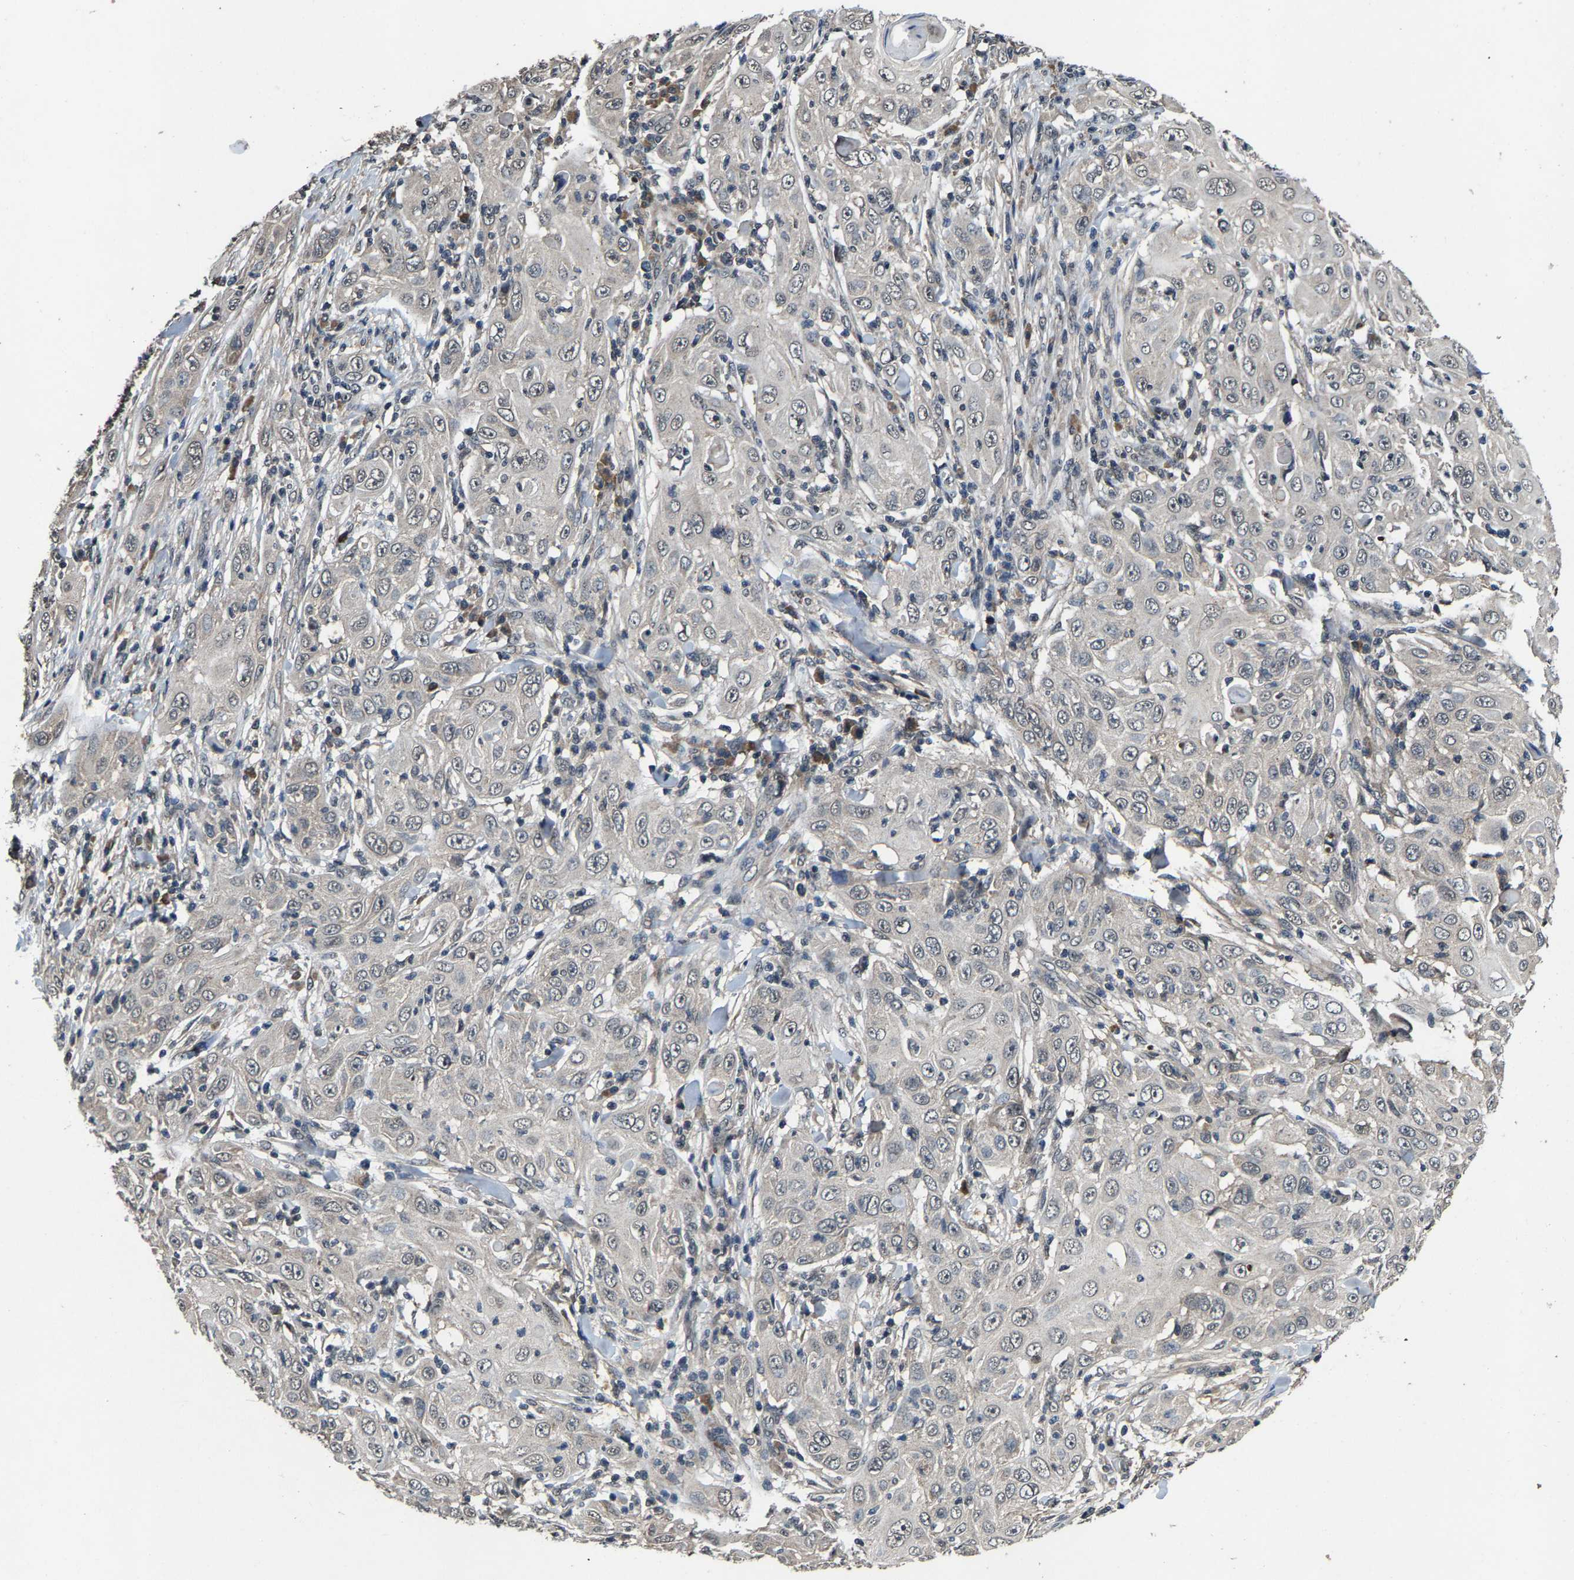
{"staining": {"intensity": "negative", "quantity": "none", "location": "none"}, "tissue": "skin cancer", "cell_type": "Tumor cells", "image_type": "cancer", "snomed": [{"axis": "morphology", "description": "Squamous cell carcinoma, NOS"}, {"axis": "topography", "description": "Skin"}], "caption": "Human squamous cell carcinoma (skin) stained for a protein using IHC displays no expression in tumor cells.", "gene": "HUWE1", "patient": {"sex": "female", "age": 88}}